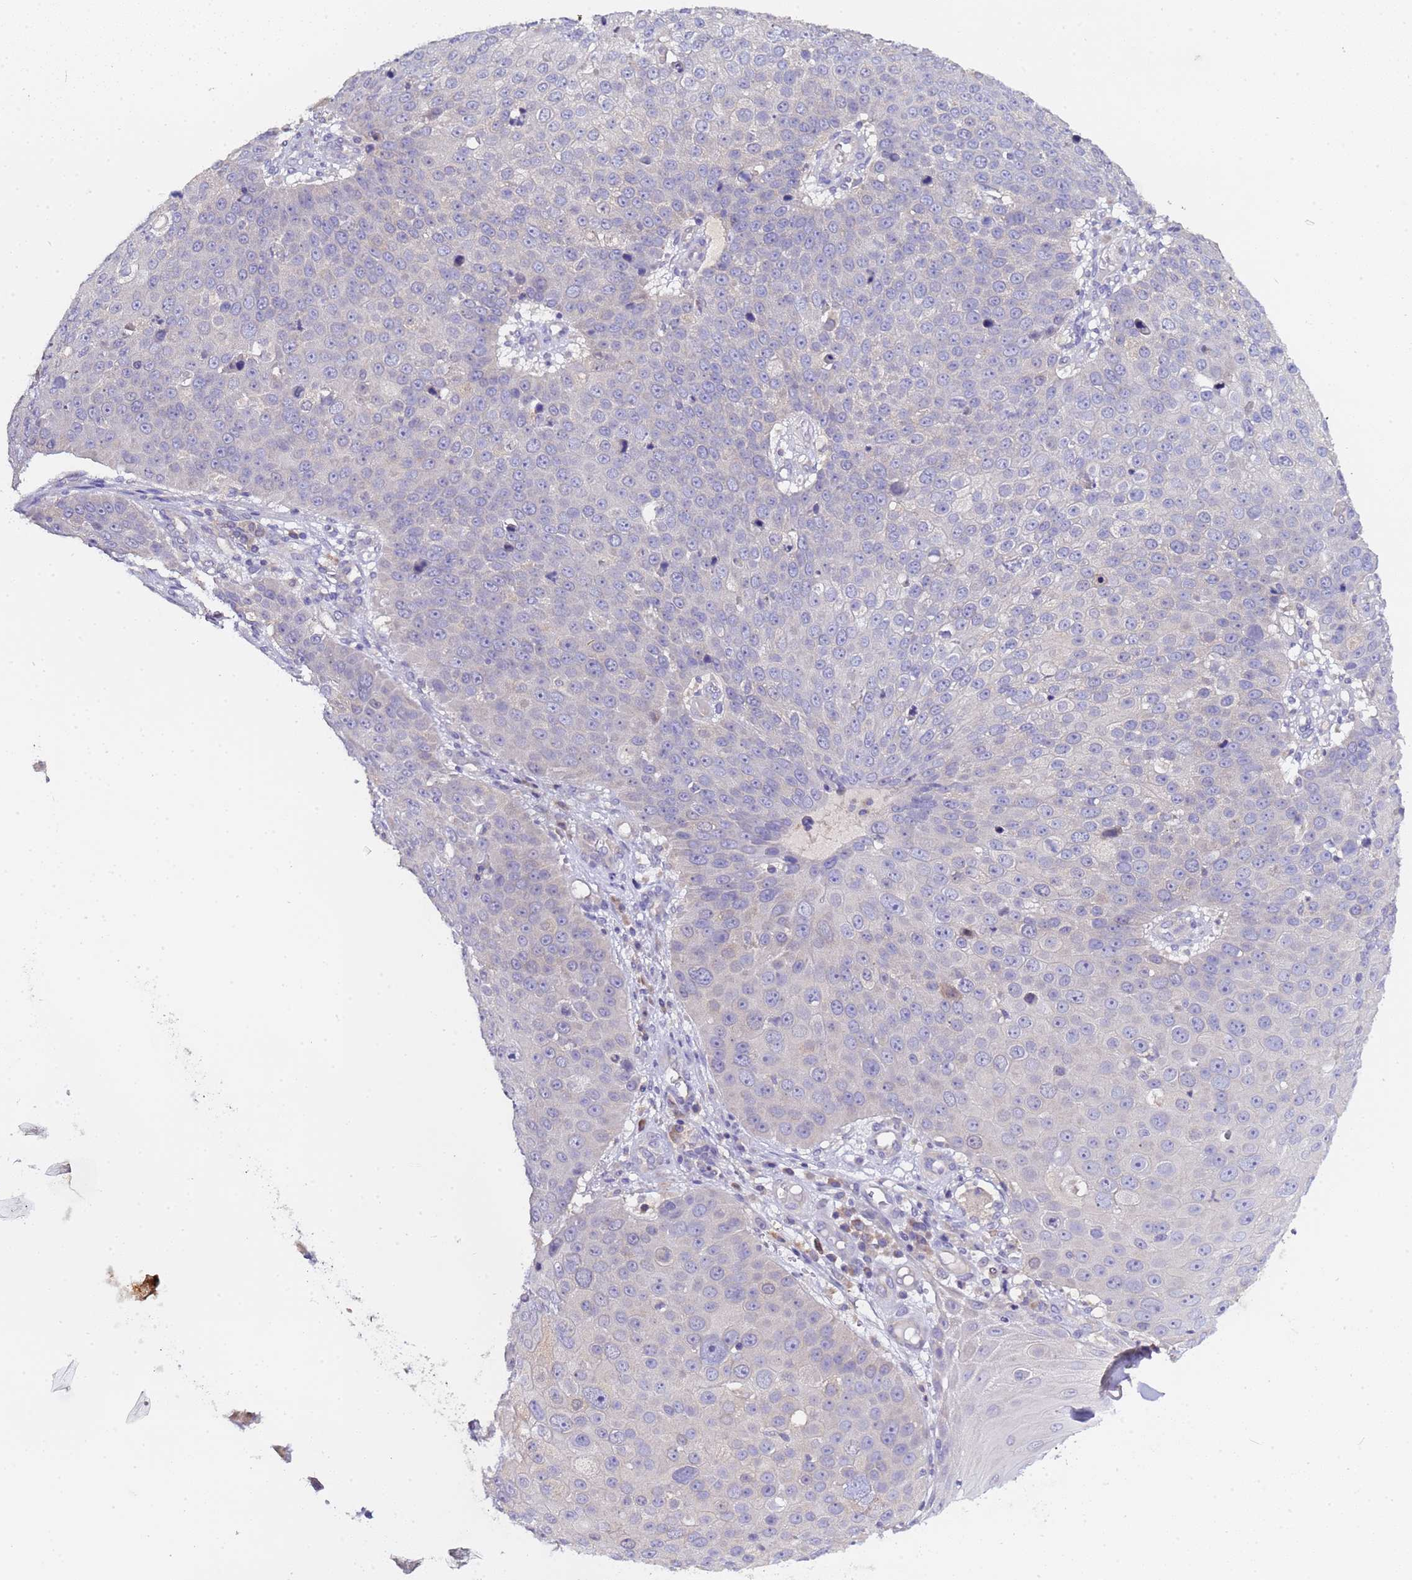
{"staining": {"intensity": "negative", "quantity": "none", "location": "none"}, "tissue": "skin cancer", "cell_type": "Tumor cells", "image_type": "cancer", "snomed": [{"axis": "morphology", "description": "Squamous cell carcinoma, NOS"}, {"axis": "topography", "description": "Skin"}], "caption": "Human squamous cell carcinoma (skin) stained for a protein using IHC demonstrates no positivity in tumor cells.", "gene": "ELMOD2", "patient": {"sex": "male", "age": 71}}